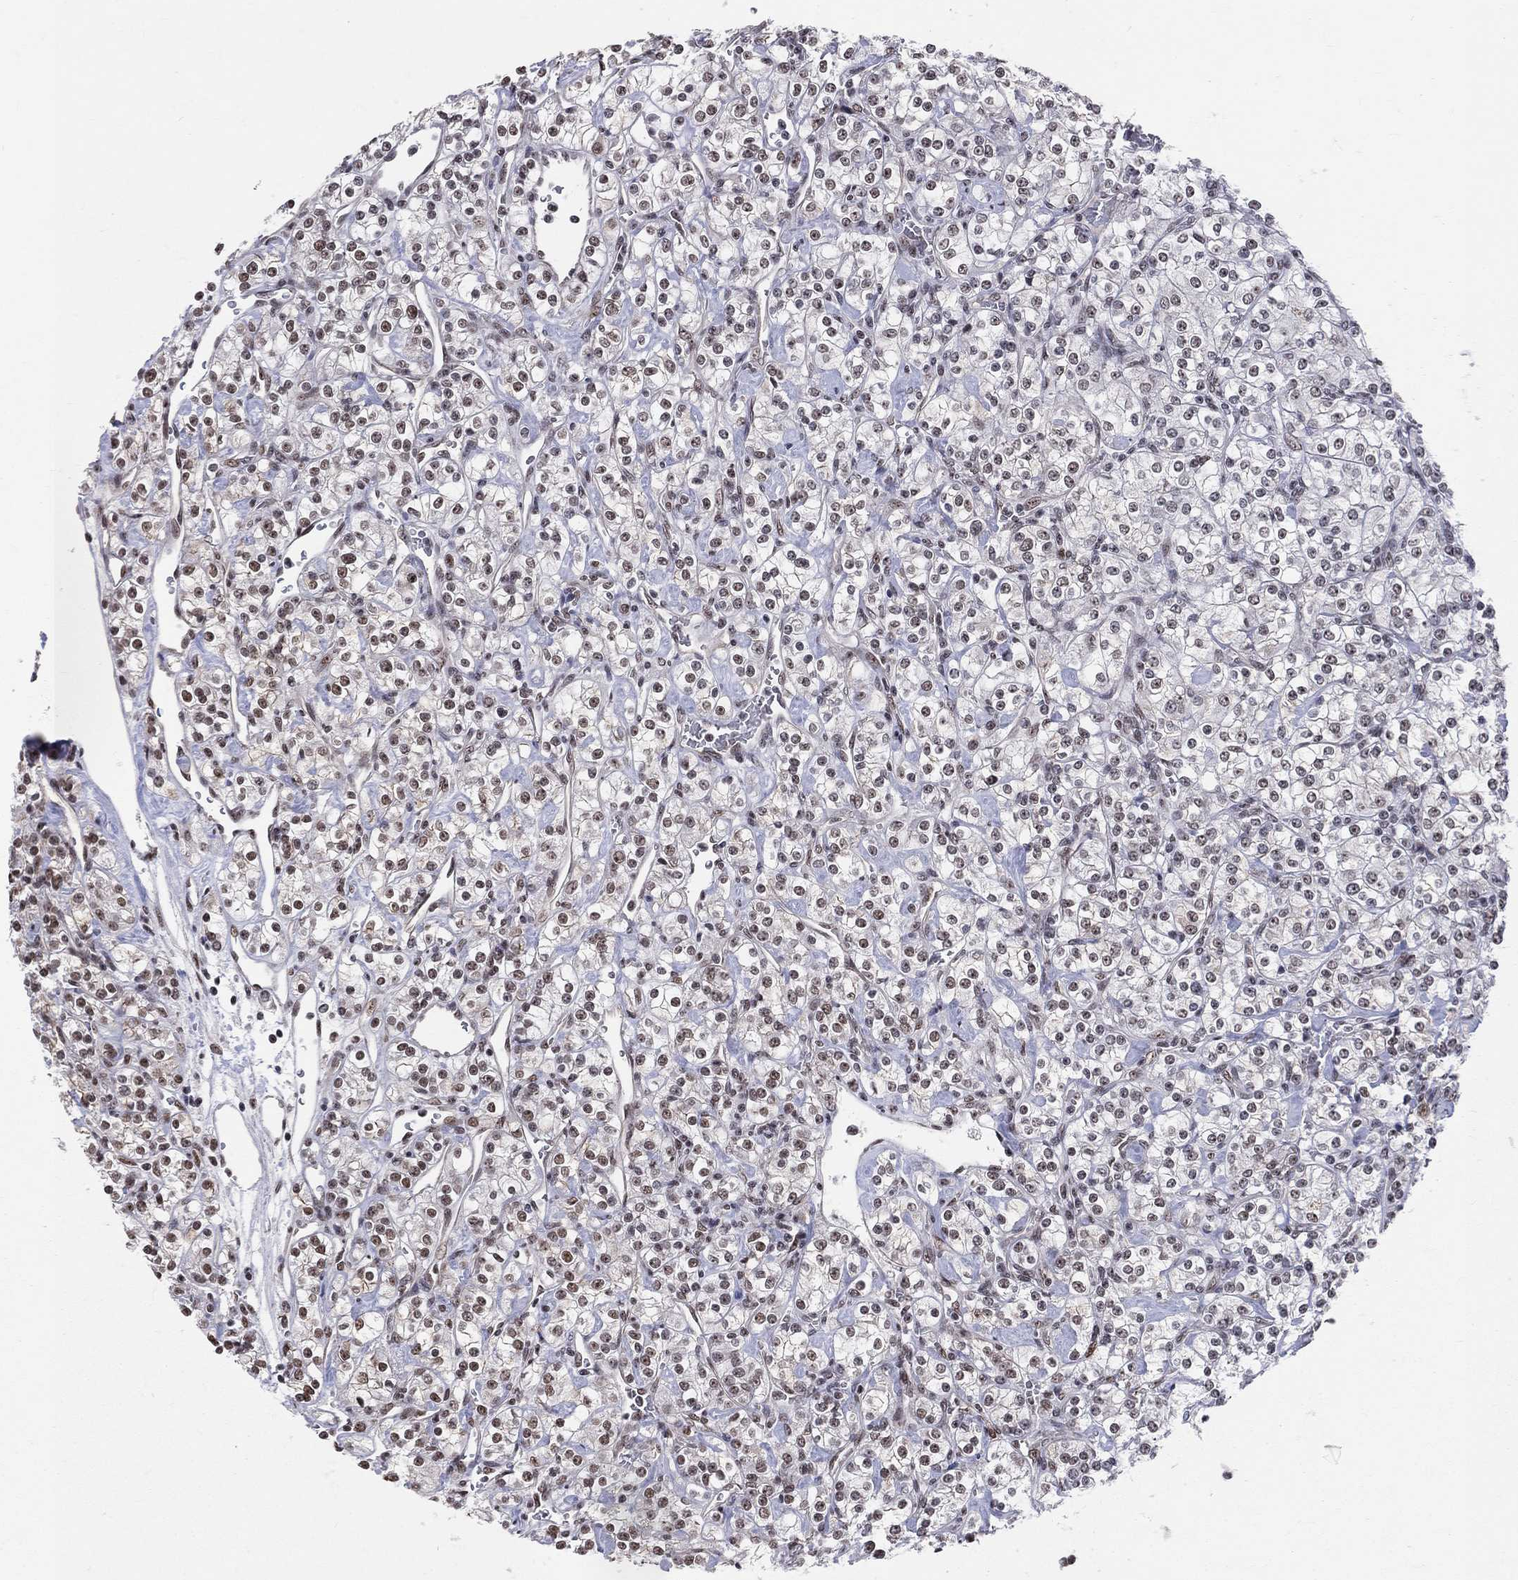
{"staining": {"intensity": "strong", "quantity": "25%-75%", "location": "nuclear"}, "tissue": "renal cancer", "cell_type": "Tumor cells", "image_type": "cancer", "snomed": [{"axis": "morphology", "description": "Adenocarcinoma, NOS"}, {"axis": "topography", "description": "Kidney"}], "caption": "Immunohistochemical staining of renal adenocarcinoma shows strong nuclear protein expression in about 25%-75% of tumor cells. Nuclei are stained in blue.", "gene": "CDK7", "patient": {"sex": "male", "age": 77}}